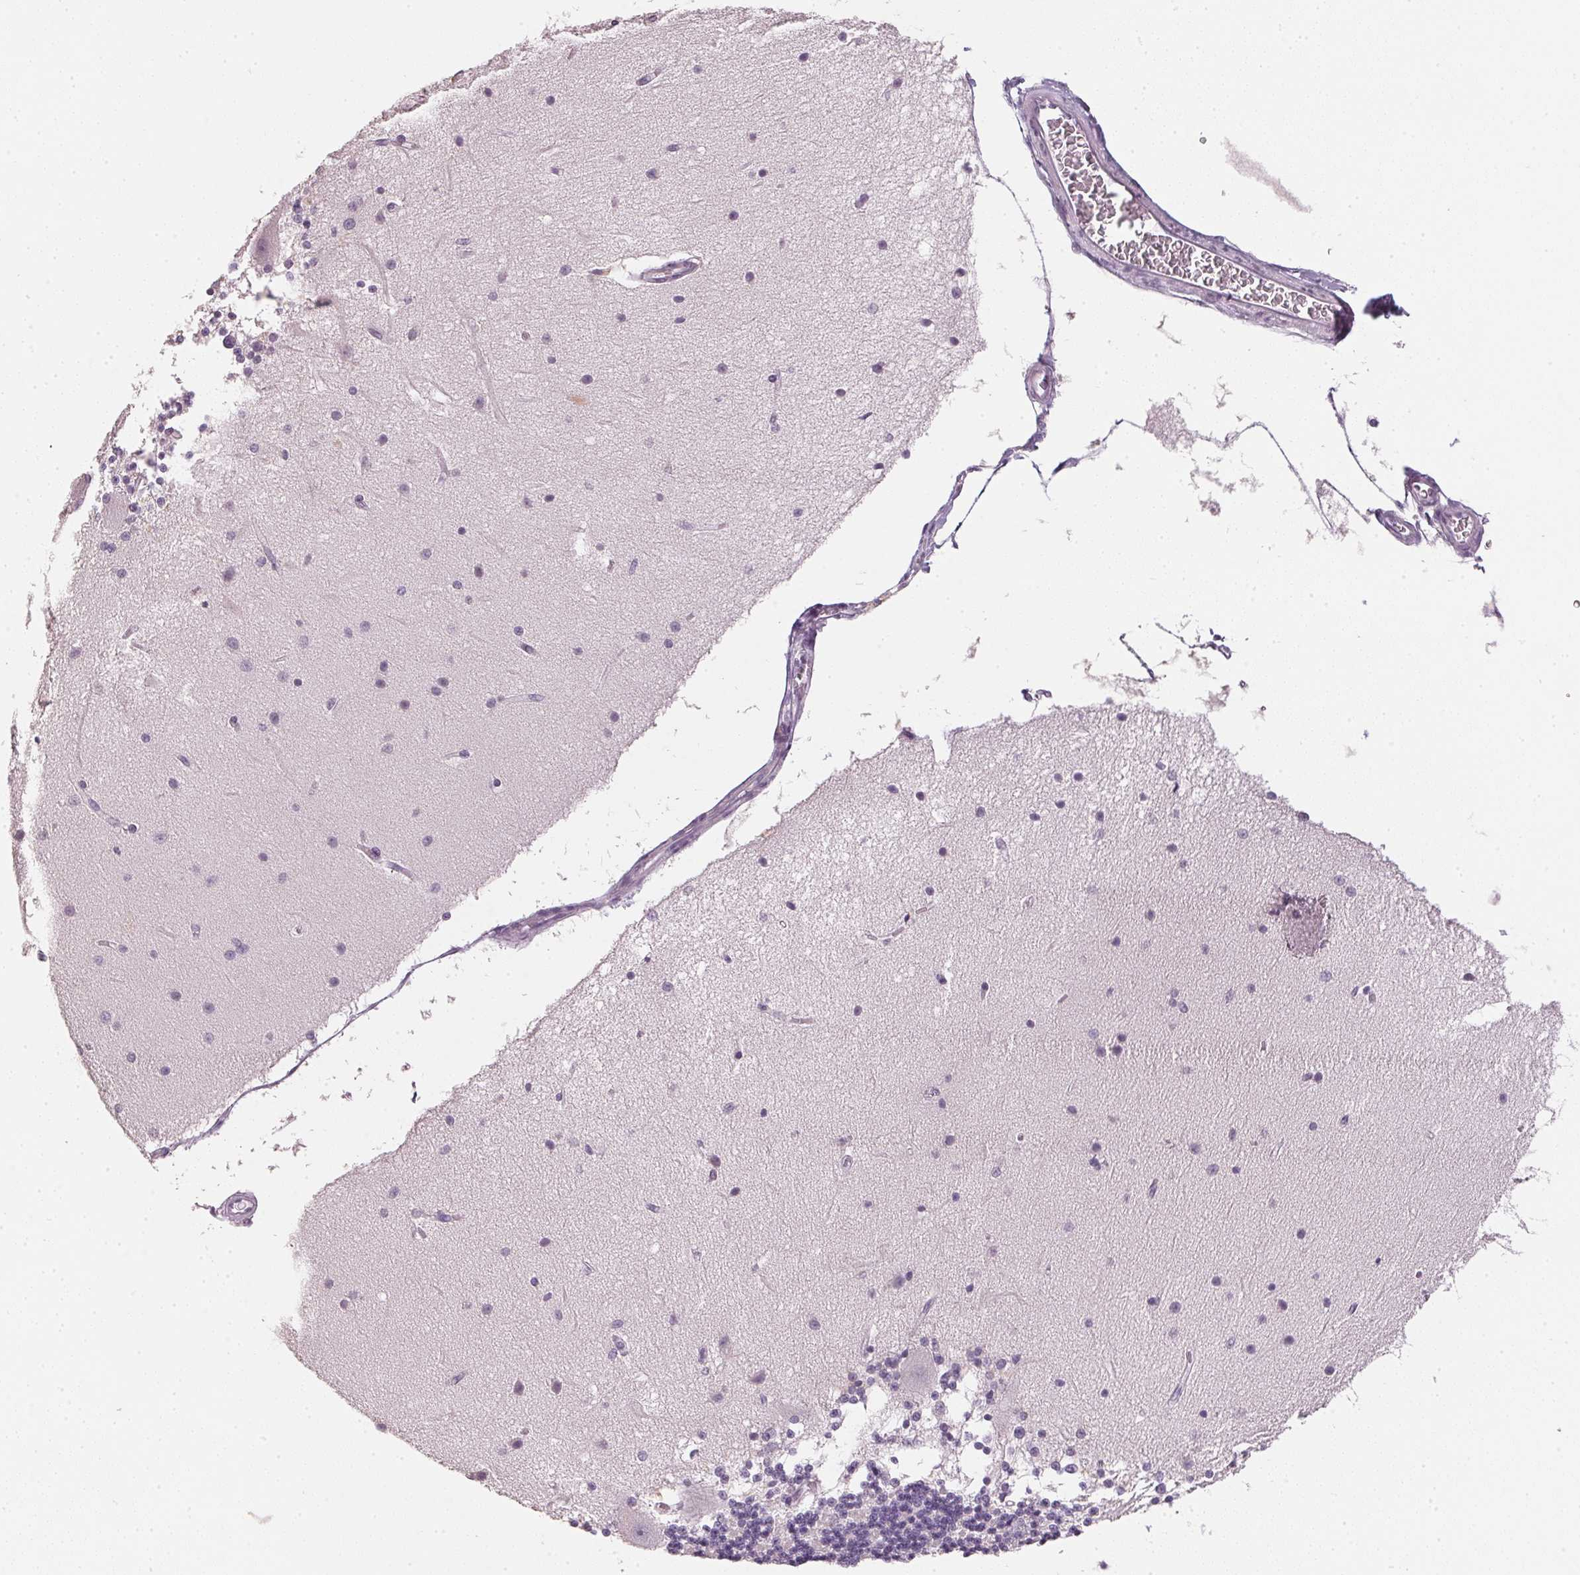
{"staining": {"intensity": "negative", "quantity": "none", "location": "none"}, "tissue": "cerebellum", "cell_type": "Cells in granular layer", "image_type": "normal", "snomed": [{"axis": "morphology", "description": "Normal tissue, NOS"}, {"axis": "topography", "description": "Cerebellum"}], "caption": "There is no significant positivity in cells in granular layer of cerebellum.", "gene": "IGFBP1", "patient": {"sex": "female", "age": 54}}